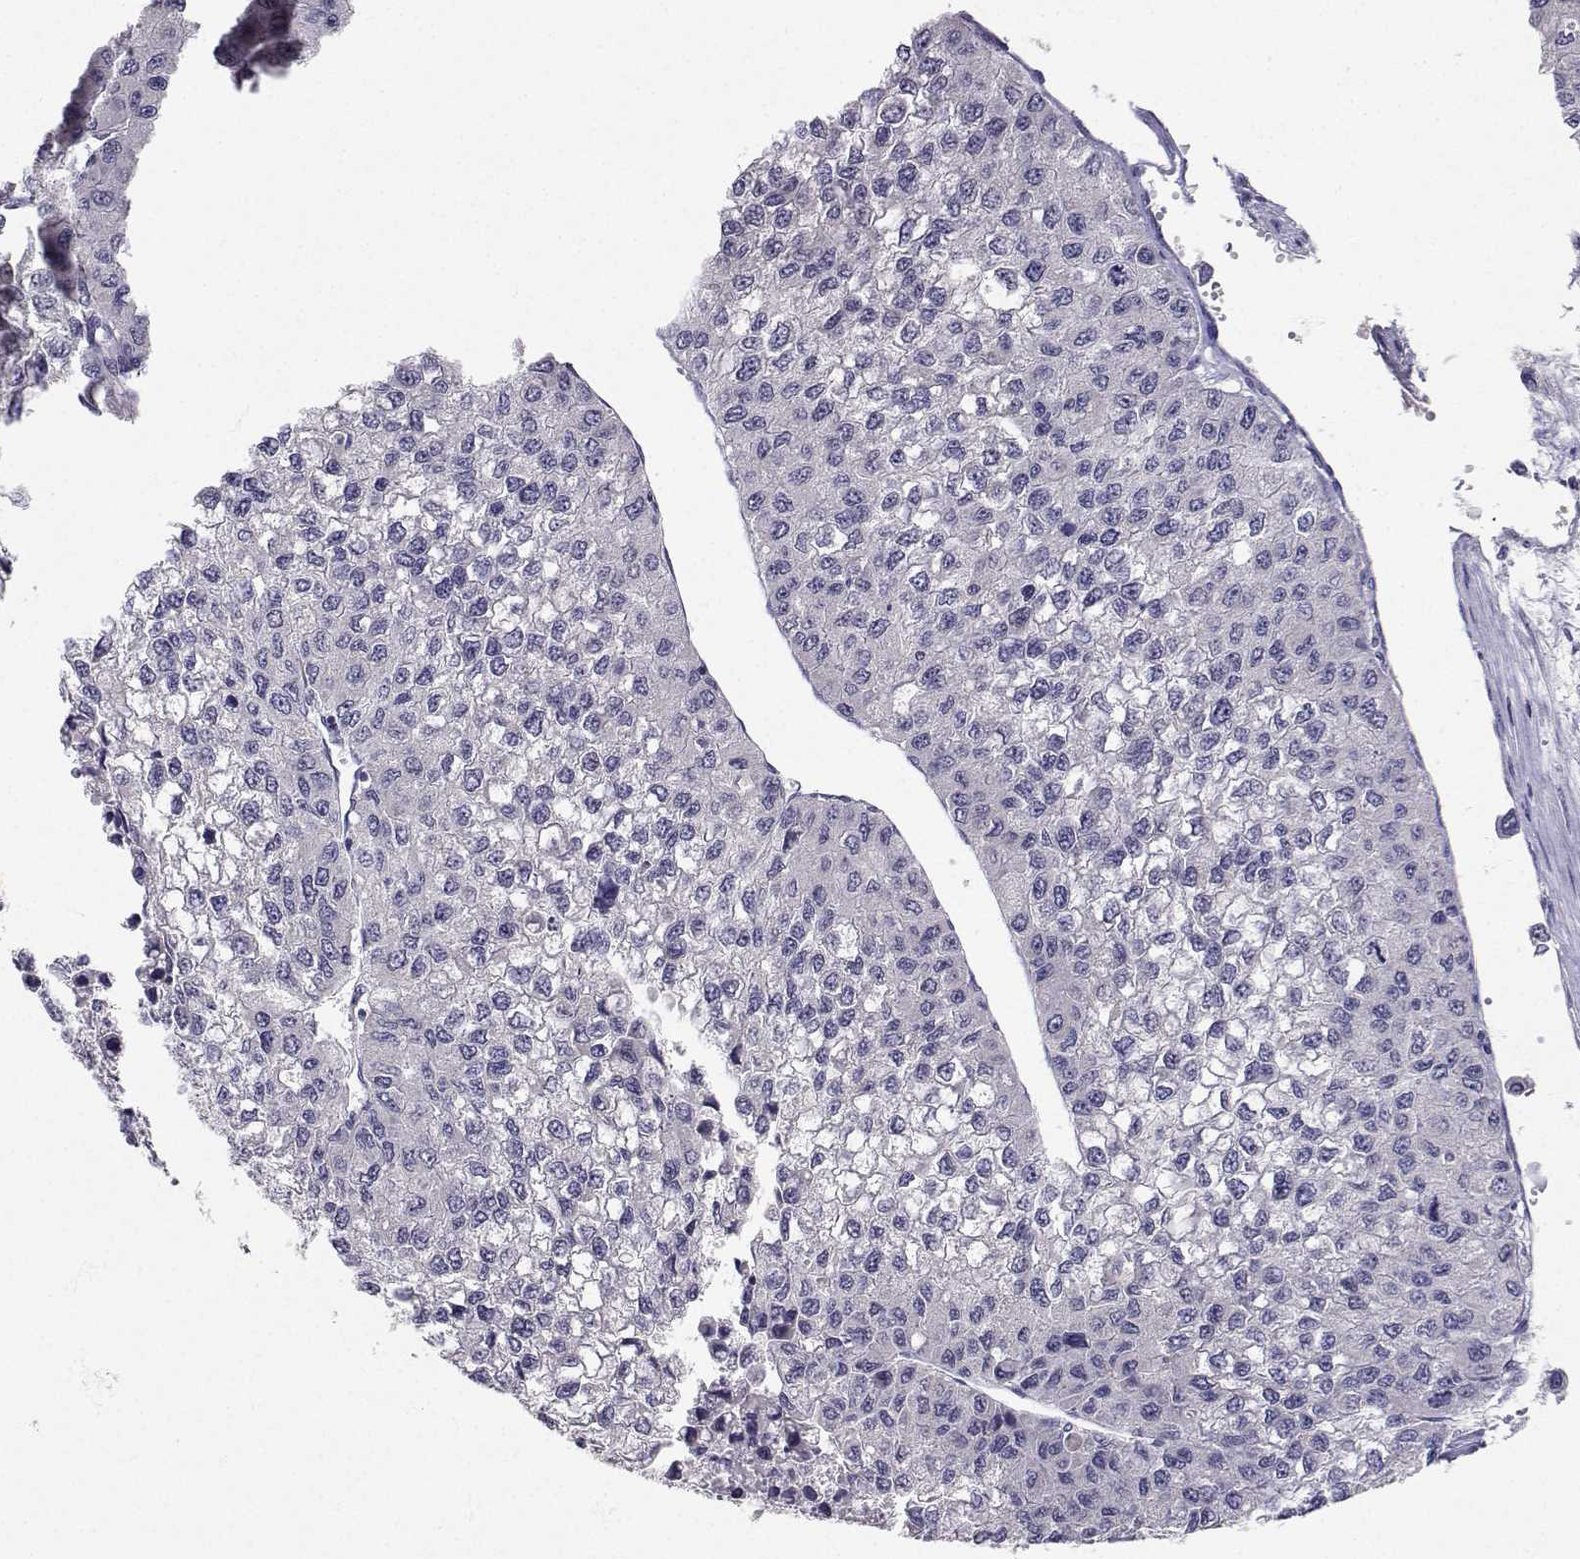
{"staining": {"intensity": "negative", "quantity": "none", "location": "none"}, "tissue": "liver cancer", "cell_type": "Tumor cells", "image_type": "cancer", "snomed": [{"axis": "morphology", "description": "Carcinoma, Hepatocellular, NOS"}, {"axis": "topography", "description": "Liver"}], "caption": "Immunohistochemistry of human hepatocellular carcinoma (liver) reveals no expression in tumor cells. (DAB (3,3'-diaminobenzidine) IHC, high magnification).", "gene": "SLC6A3", "patient": {"sex": "female", "age": 66}}